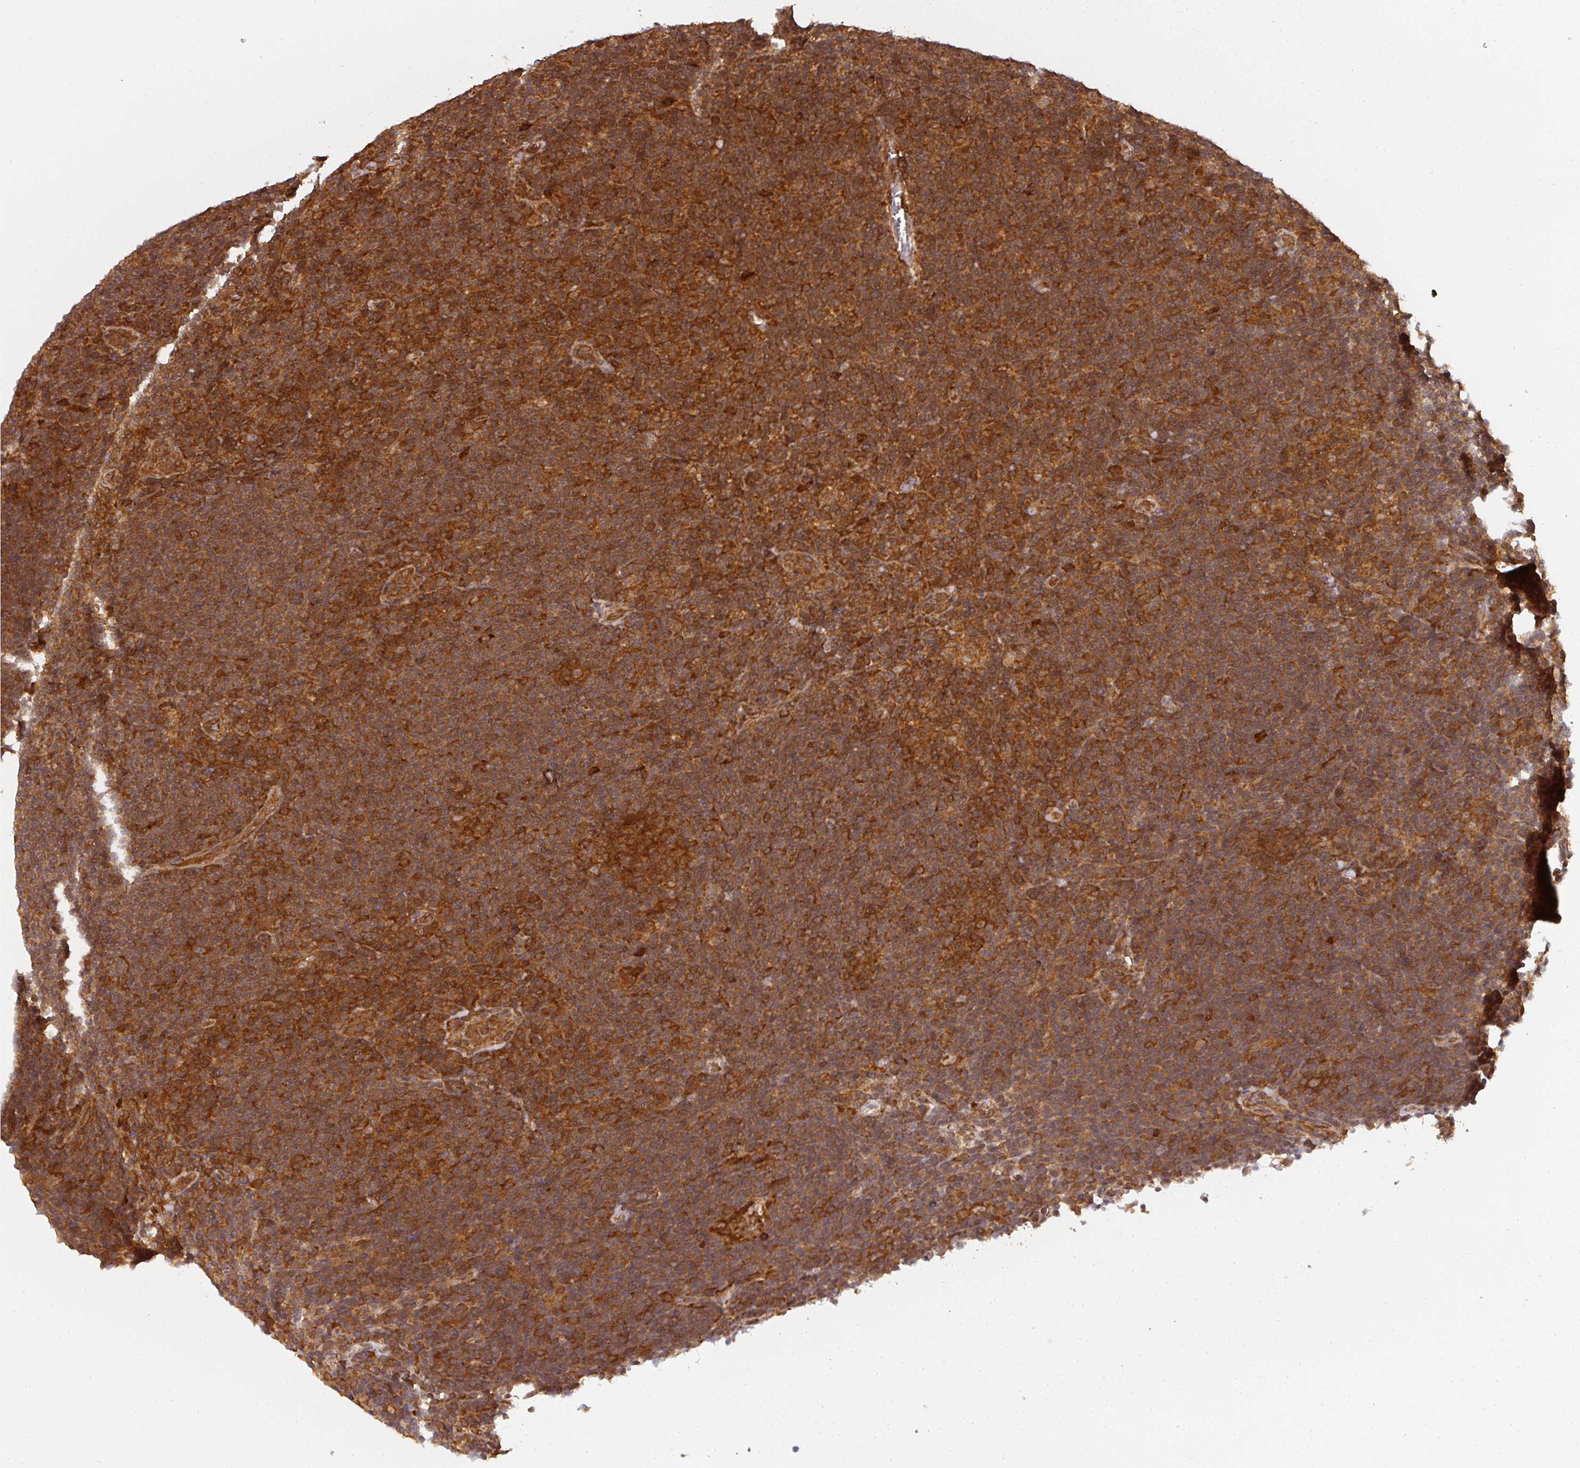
{"staining": {"intensity": "strong", "quantity": ">75%", "location": "cytoplasmic/membranous"}, "tissue": "lymphoma", "cell_type": "Tumor cells", "image_type": "cancer", "snomed": [{"axis": "morphology", "description": "Hodgkin's disease, NOS"}, {"axis": "topography", "description": "Lymph node"}], "caption": "About >75% of tumor cells in human lymphoma demonstrate strong cytoplasmic/membranous protein expression as visualized by brown immunohistochemical staining.", "gene": "PPP6R3", "patient": {"sex": "female", "age": 57}}